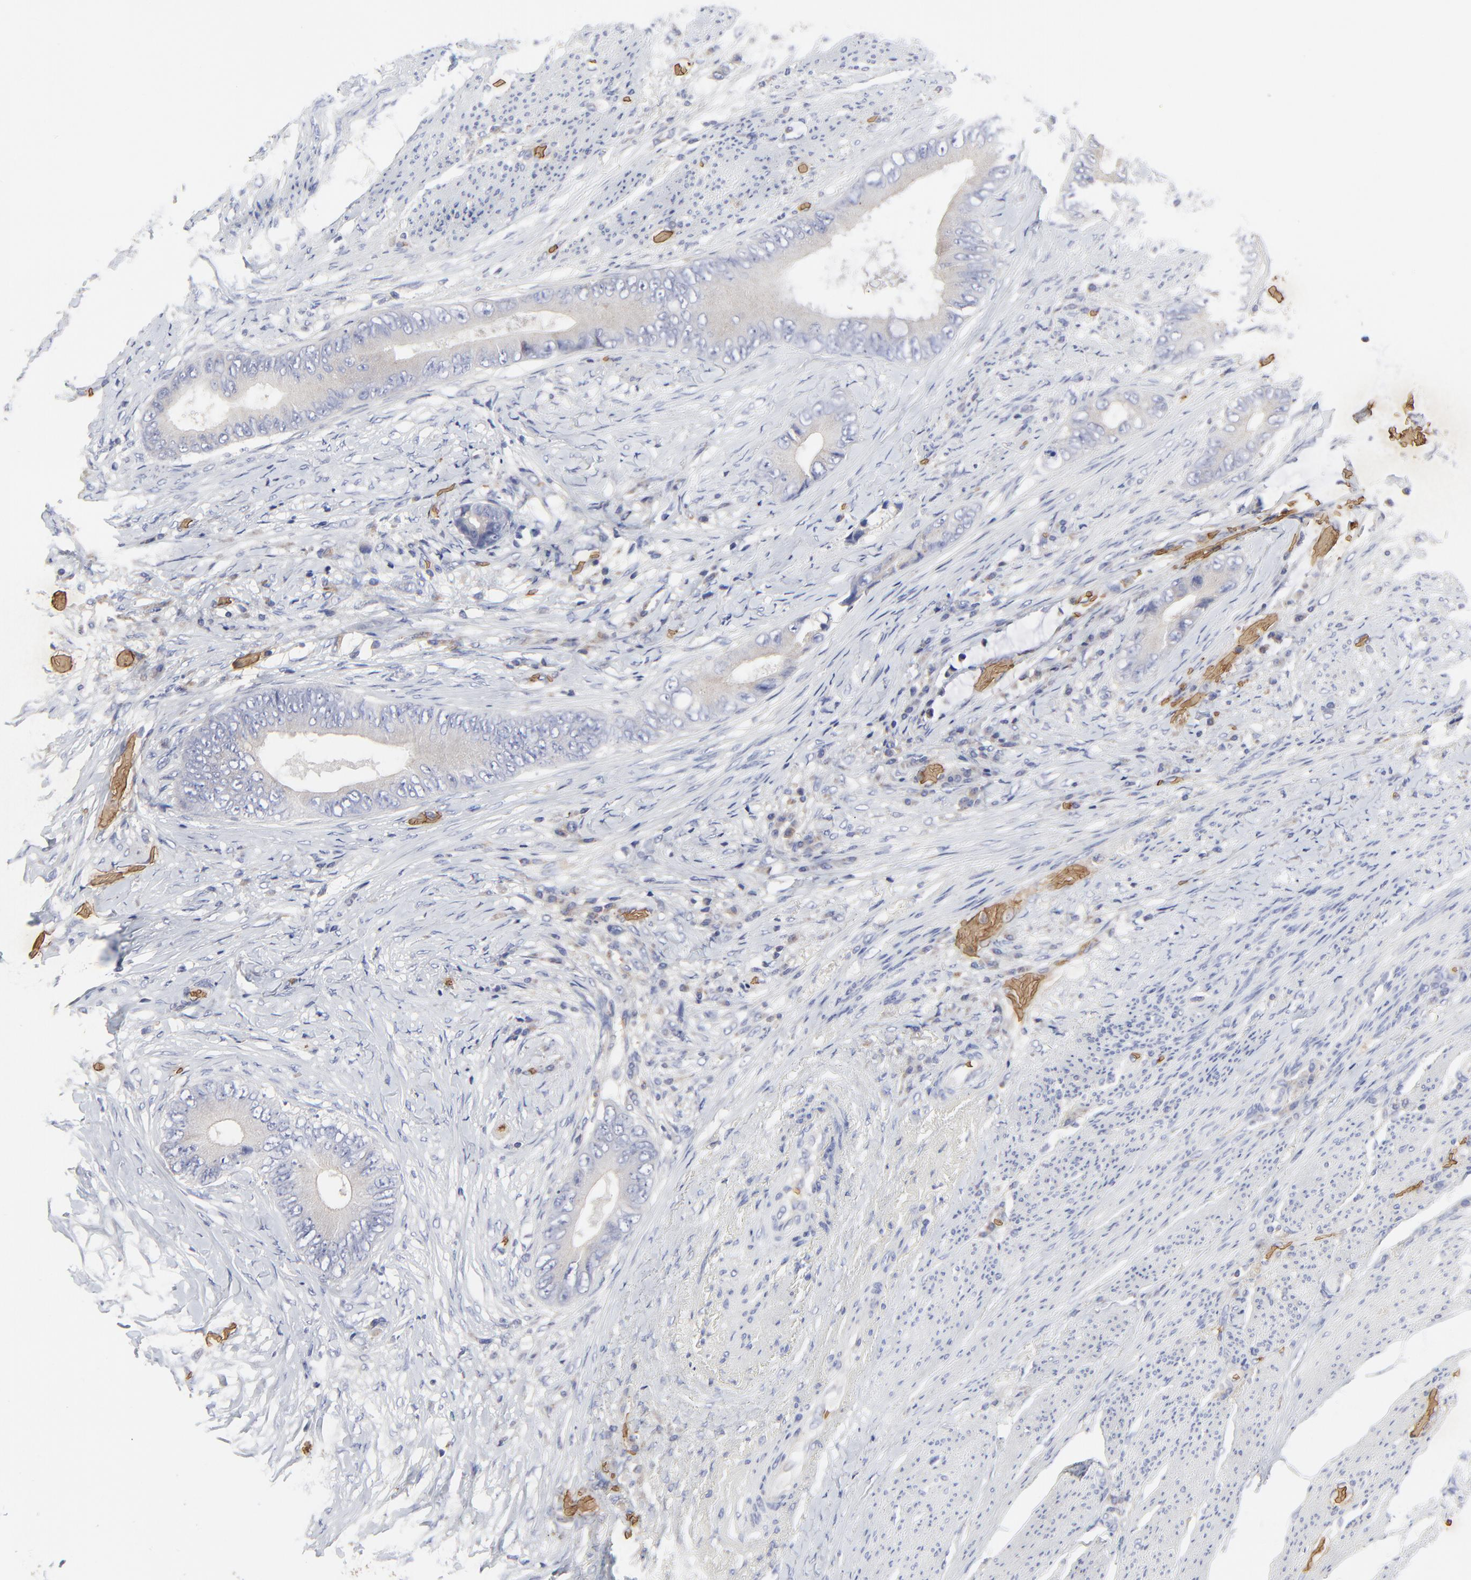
{"staining": {"intensity": "weak", "quantity": "25%-75%", "location": "cytoplasmic/membranous"}, "tissue": "colorectal cancer", "cell_type": "Tumor cells", "image_type": "cancer", "snomed": [{"axis": "morphology", "description": "Normal tissue, NOS"}, {"axis": "morphology", "description": "Adenocarcinoma, NOS"}, {"axis": "topography", "description": "Rectum"}, {"axis": "topography", "description": "Peripheral nerve tissue"}], "caption": "Immunohistochemistry (IHC) image of neoplastic tissue: colorectal cancer (adenocarcinoma) stained using immunohistochemistry shows low levels of weak protein expression localized specifically in the cytoplasmic/membranous of tumor cells, appearing as a cytoplasmic/membranous brown color.", "gene": "PAG1", "patient": {"sex": "female", "age": 77}}